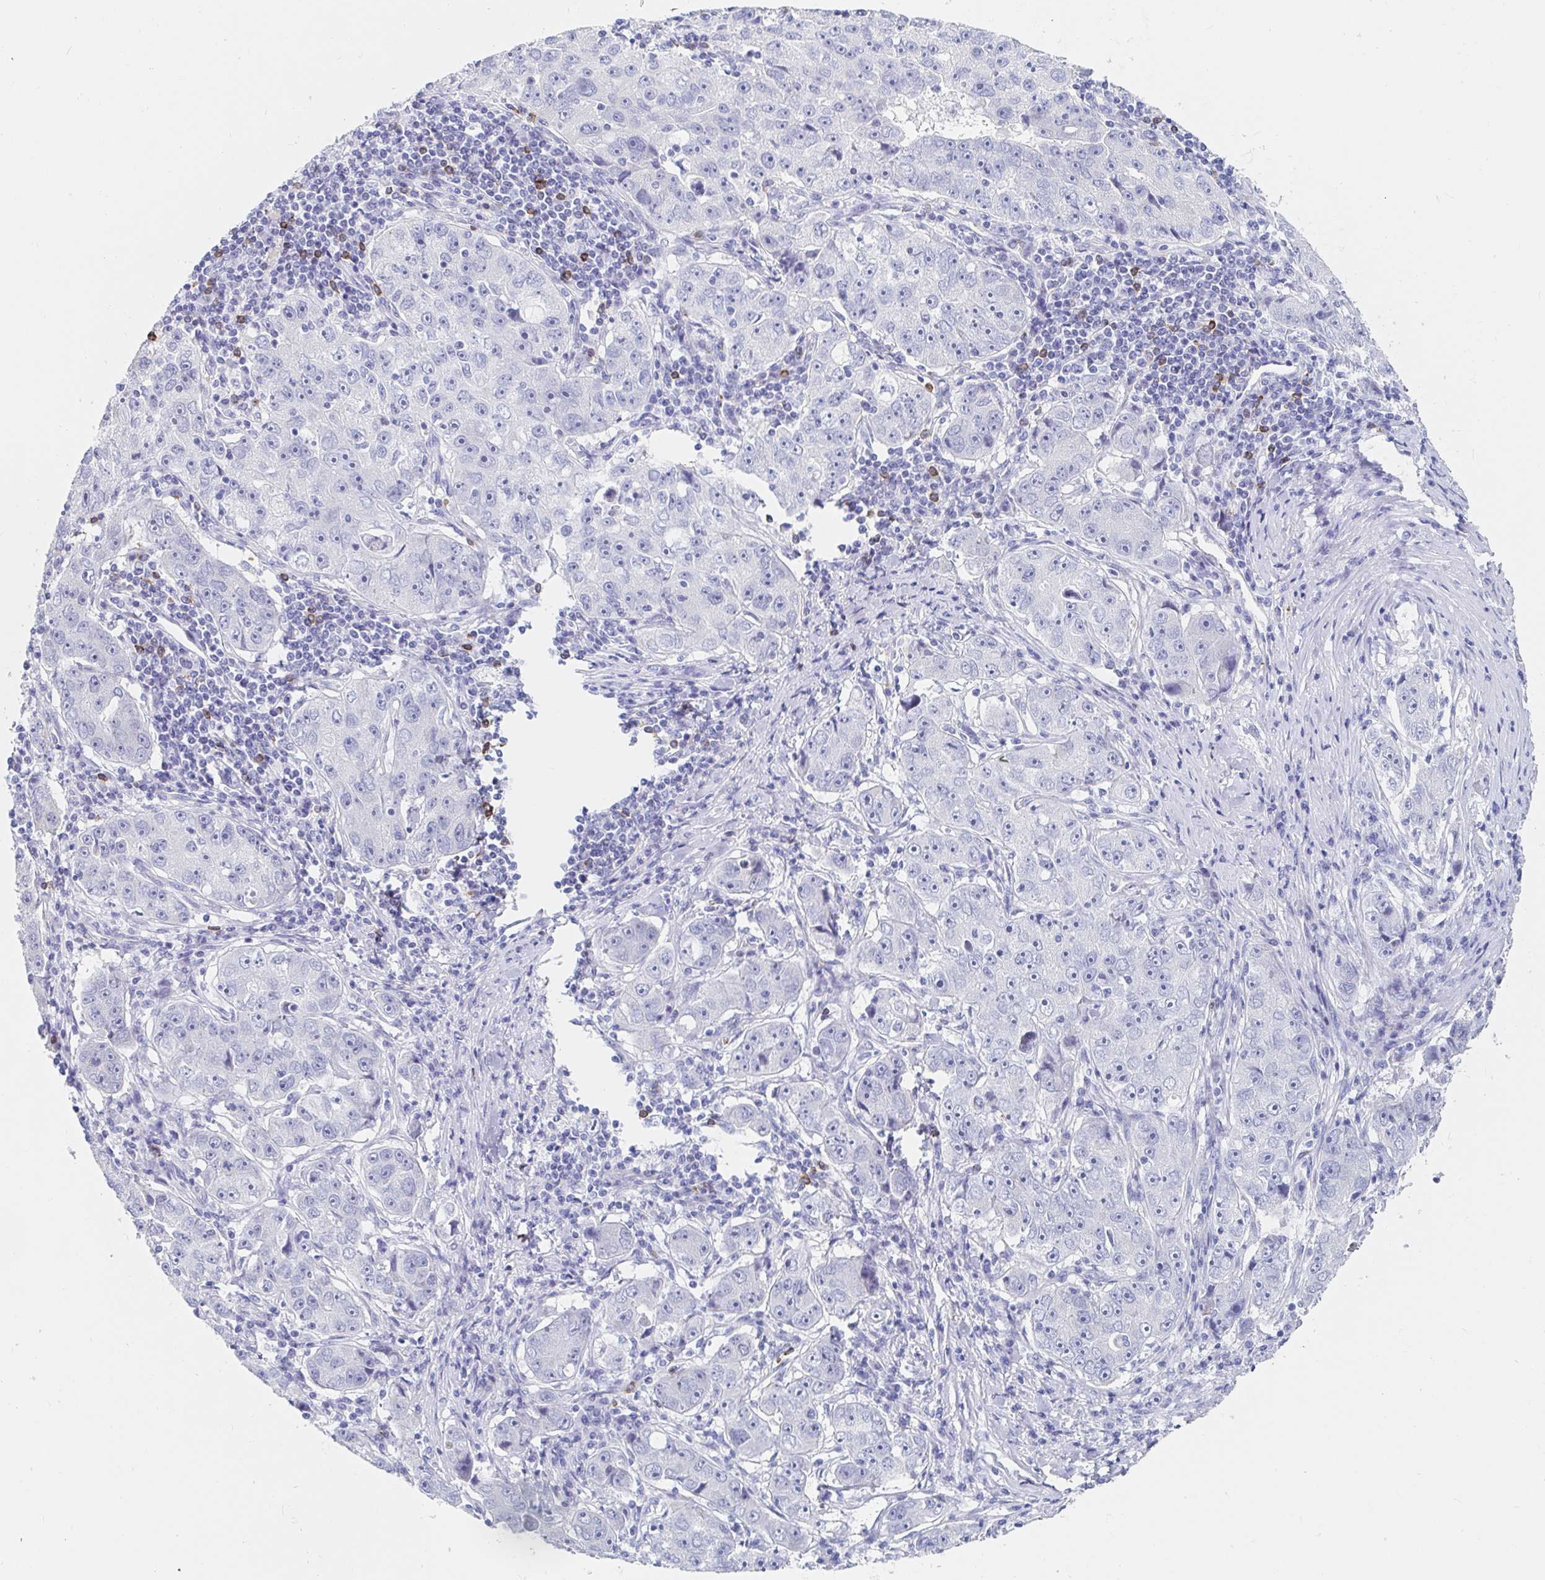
{"staining": {"intensity": "negative", "quantity": "none", "location": "none"}, "tissue": "lung cancer", "cell_type": "Tumor cells", "image_type": "cancer", "snomed": [{"axis": "morphology", "description": "Normal morphology"}, {"axis": "morphology", "description": "Adenocarcinoma, NOS"}, {"axis": "topography", "description": "Lymph node"}, {"axis": "topography", "description": "Lung"}], "caption": "Immunohistochemistry (IHC) histopathology image of neoplastic tissue: lung cancer stained with DAB demonstrates no significant protein positivity in tumor cells. (Immunohistochemistry (IHC), brightfield microscopy, high magnification).", "gene": "PACSIN1", "patient": {"sex": "female", "age": 57}}